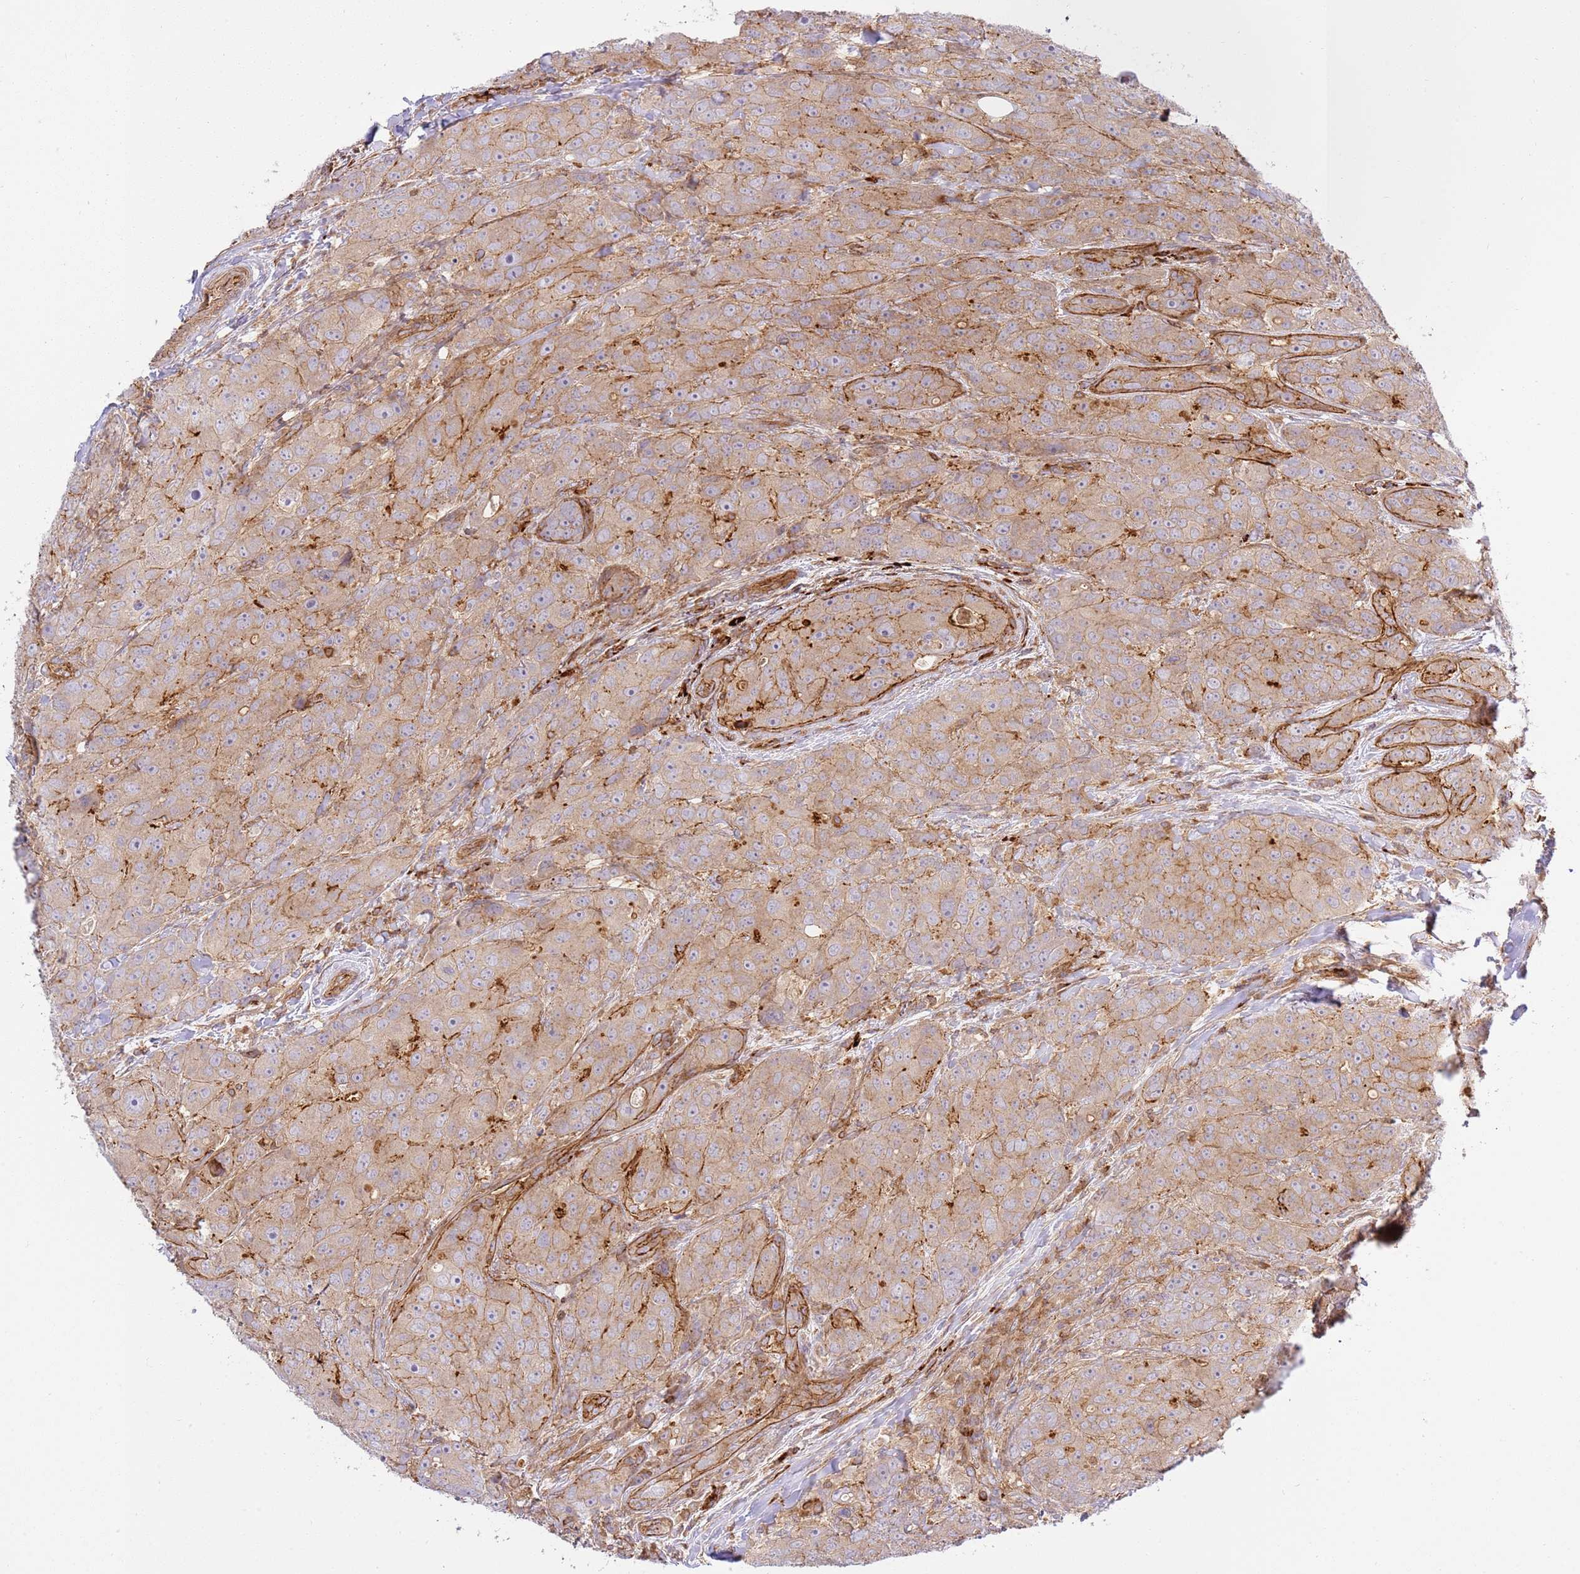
{"staining": {"intensity": "weak", "quantity": "25%-75%", "location": "cytoplasmic/membranous"}, "tissue": "breast cancer", "cell_type": "Tumor cells", "image_type": "cancer", "snomed": [{"axis": "morphology", "description": "Duct carcinoma"}, {"axis": "topography", "description": "Breast"}], "caption": "DAB immunohistochemical staining of breast cancer (infiltrating ductal carcinoma) reveals weak cytoplasmic/membranous protein positivity in approximately 25%-75% of tumor cells. The staining was performed using DAB to visualize the protein expression in brown, while the nuclei were stained in blue with hematoxylin (Magnification: 20x).", "gene": "EFCAB8", "patient": {"sex": "female", "age": 43}}